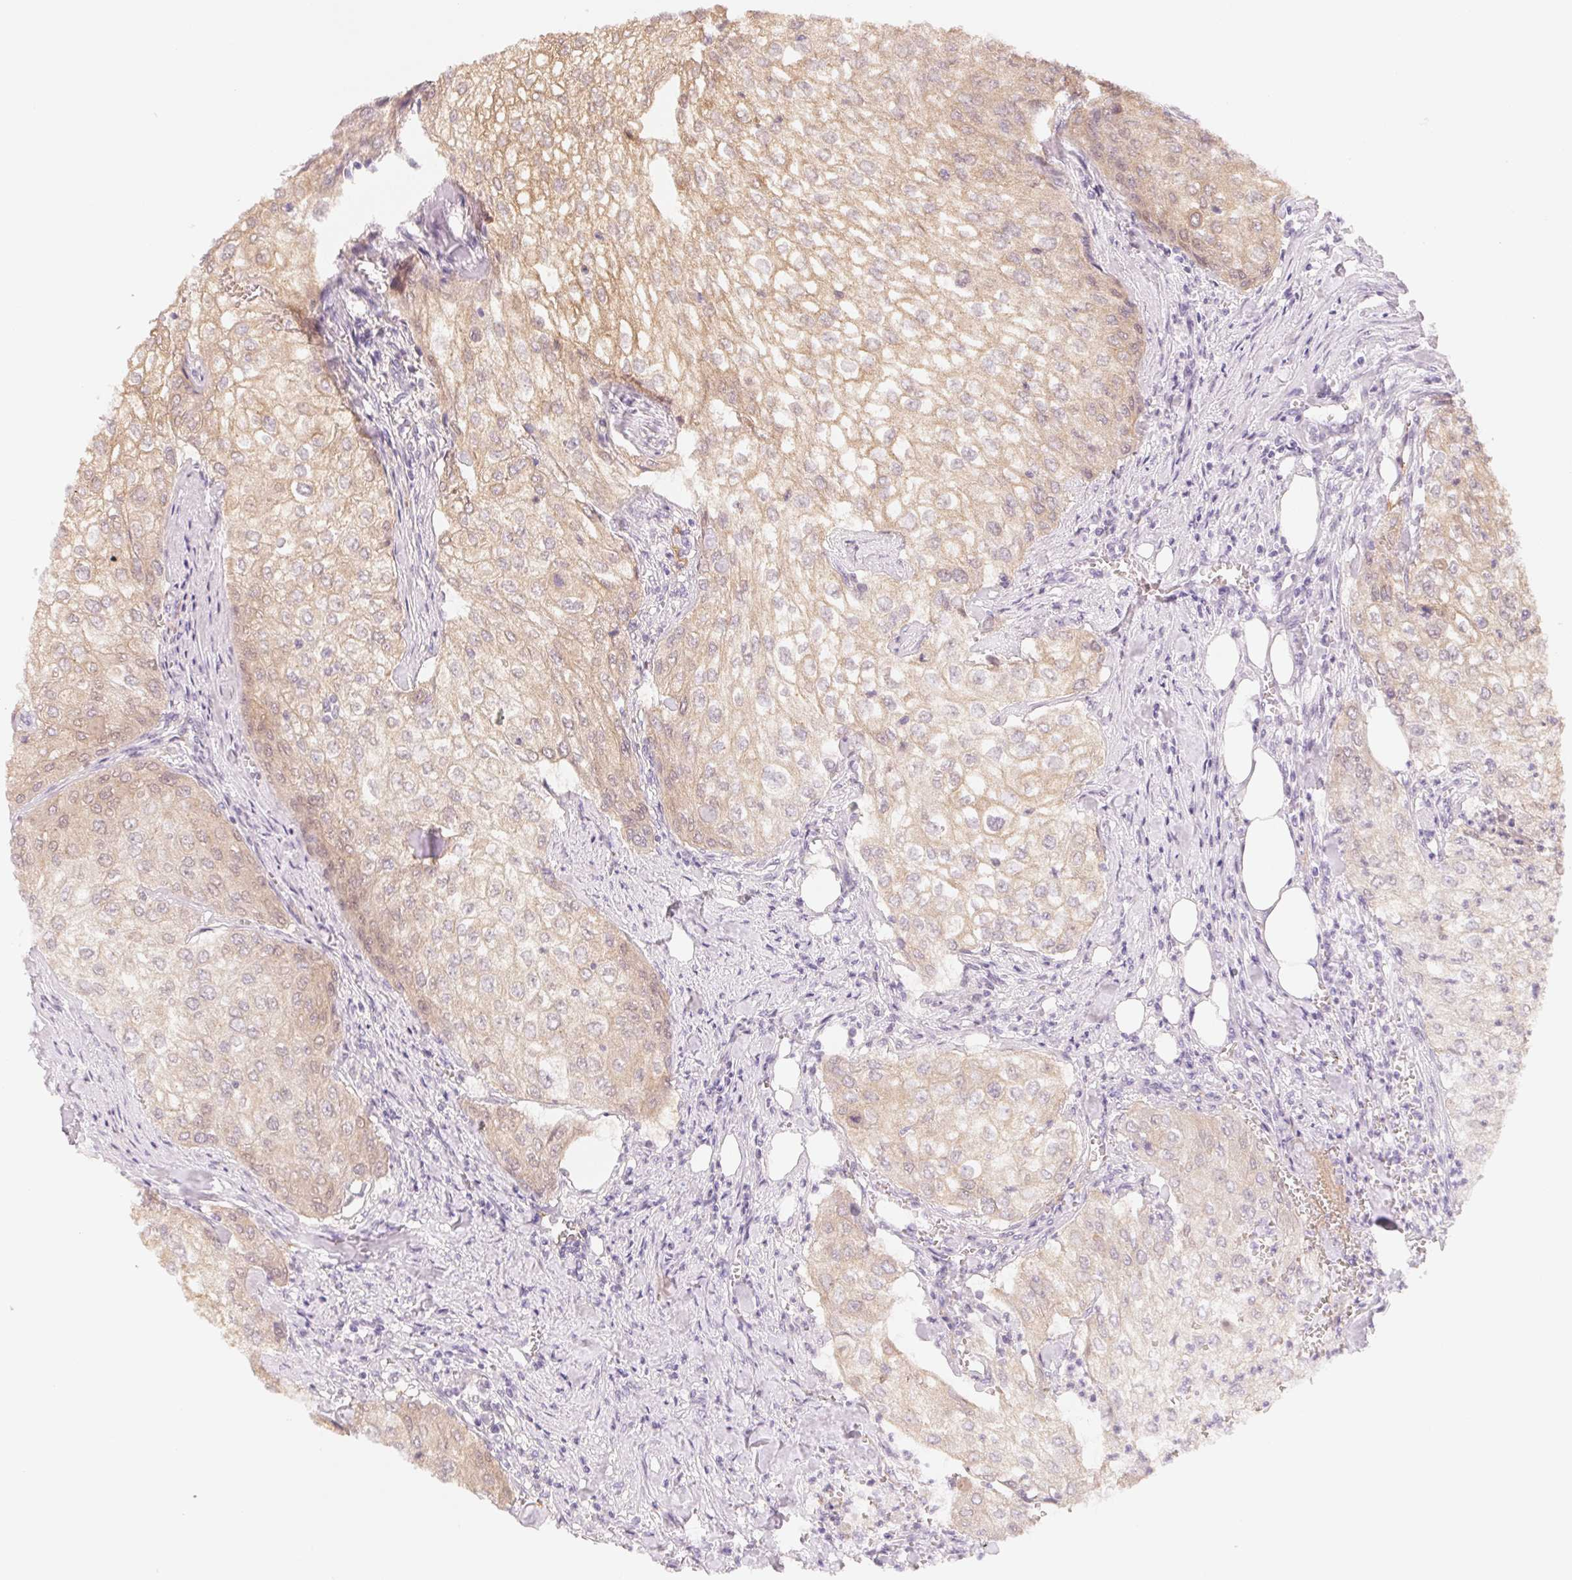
{"staining": {"intensity": "weak", "quantity": "25%-75%", "location": "cytoplasmic/membranous,nuclear"}, "tissue": "urothelial cancer", "cell_type": "Tumor cells", "image_type": "cancer", "snomed": [{"axis": "morphology", "description": "Urothelial carcinoma, High grade"}, {"axis": "topography", "description": "Urinary bladder"}], "caption": "This is an image of immunohistochemistry (IHC) staining of urothelial cancer, which shows weak expression in the cytoplasmic/membranous and nuclear of tumor cells.", "gene": "ARHGAP22", "patient": {"sex": "male", "age": 62}}